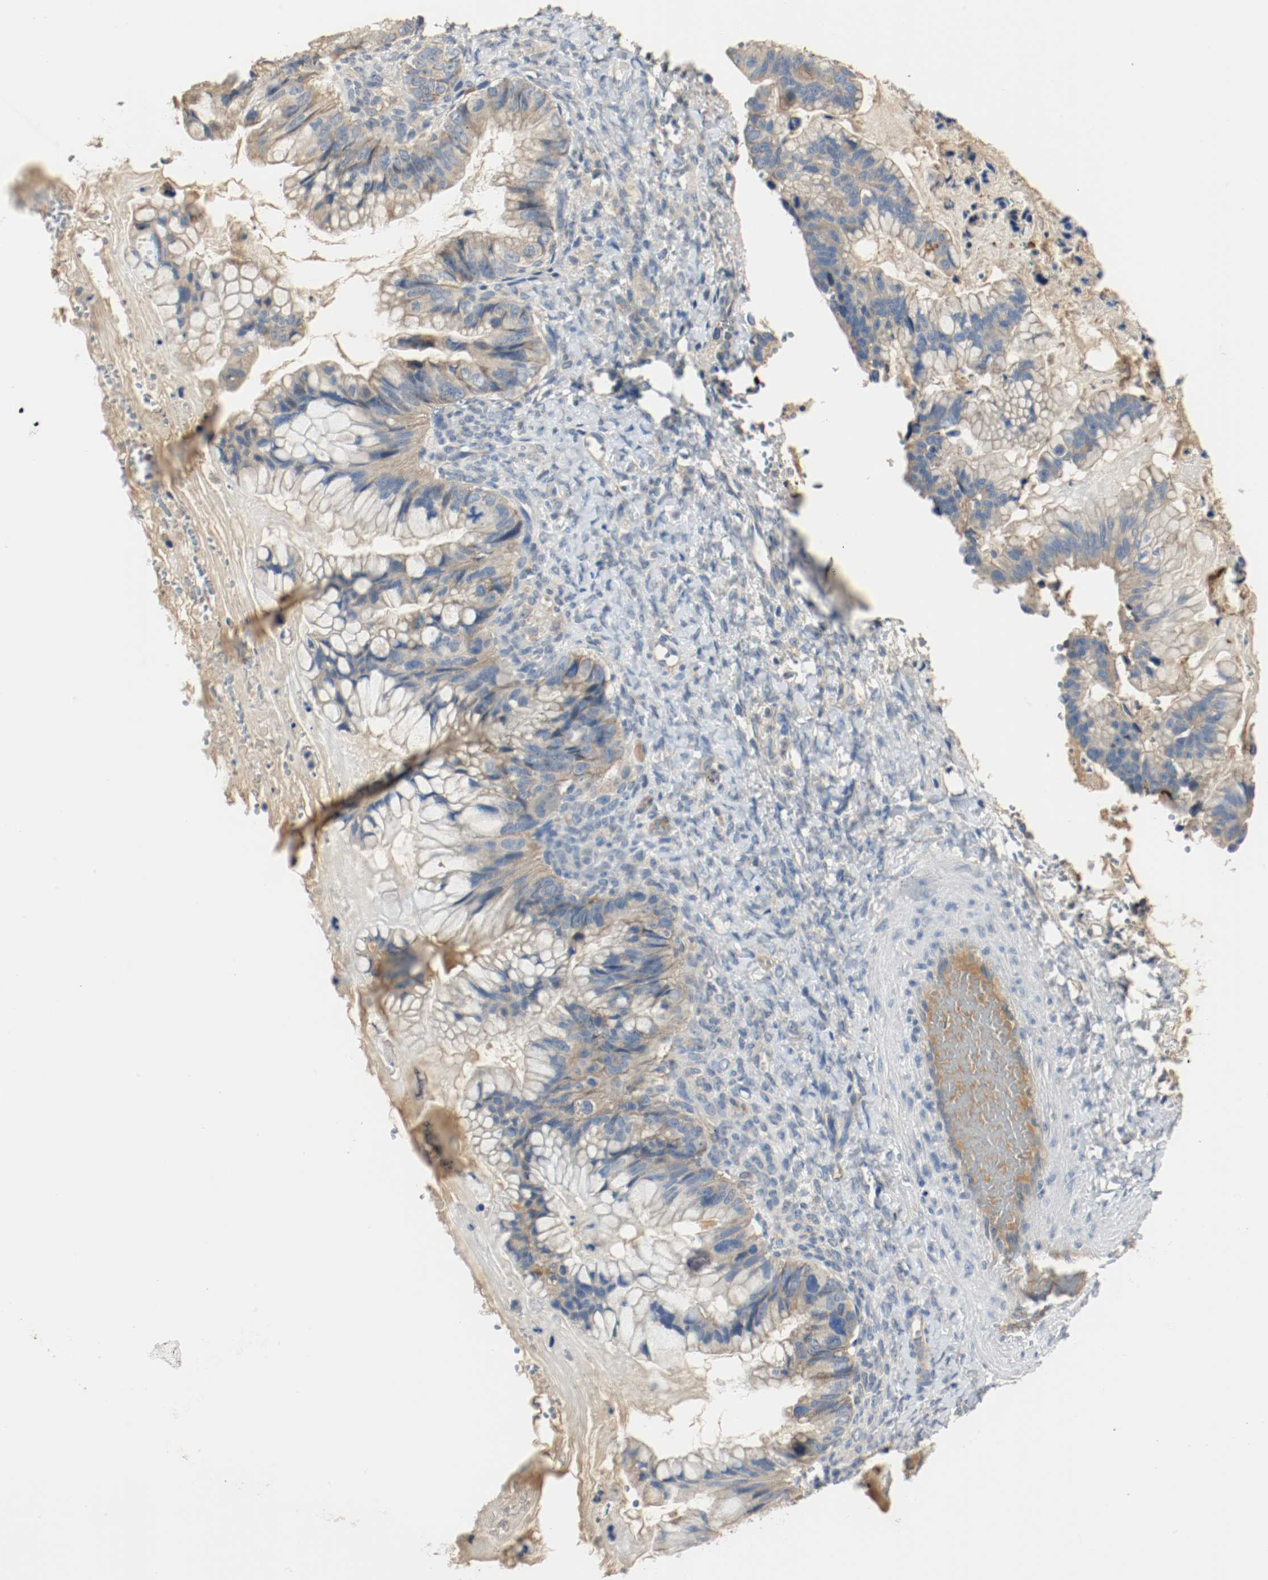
{"staining": {"intensity": "weak", "quantity": "25%-75%", "location": "cytoplasmic/membranous"}, "tissue": "ovarian cancer", "cell_type": "Tumor cells", "image_type": "cancer", "snomed": [{"axis": "morphology", "description": "Cystadenocarcinoma, mucinous, NOS"}, {"axis": "topography", "description": "Ovary"}], "caption": "Human mucinous cystadenocarcinoma (ovarian) stained with a protein marker shows weak staining in tumor cells.", "gene": "MELTF", "patient": {"sex": "female", "age": 36}}